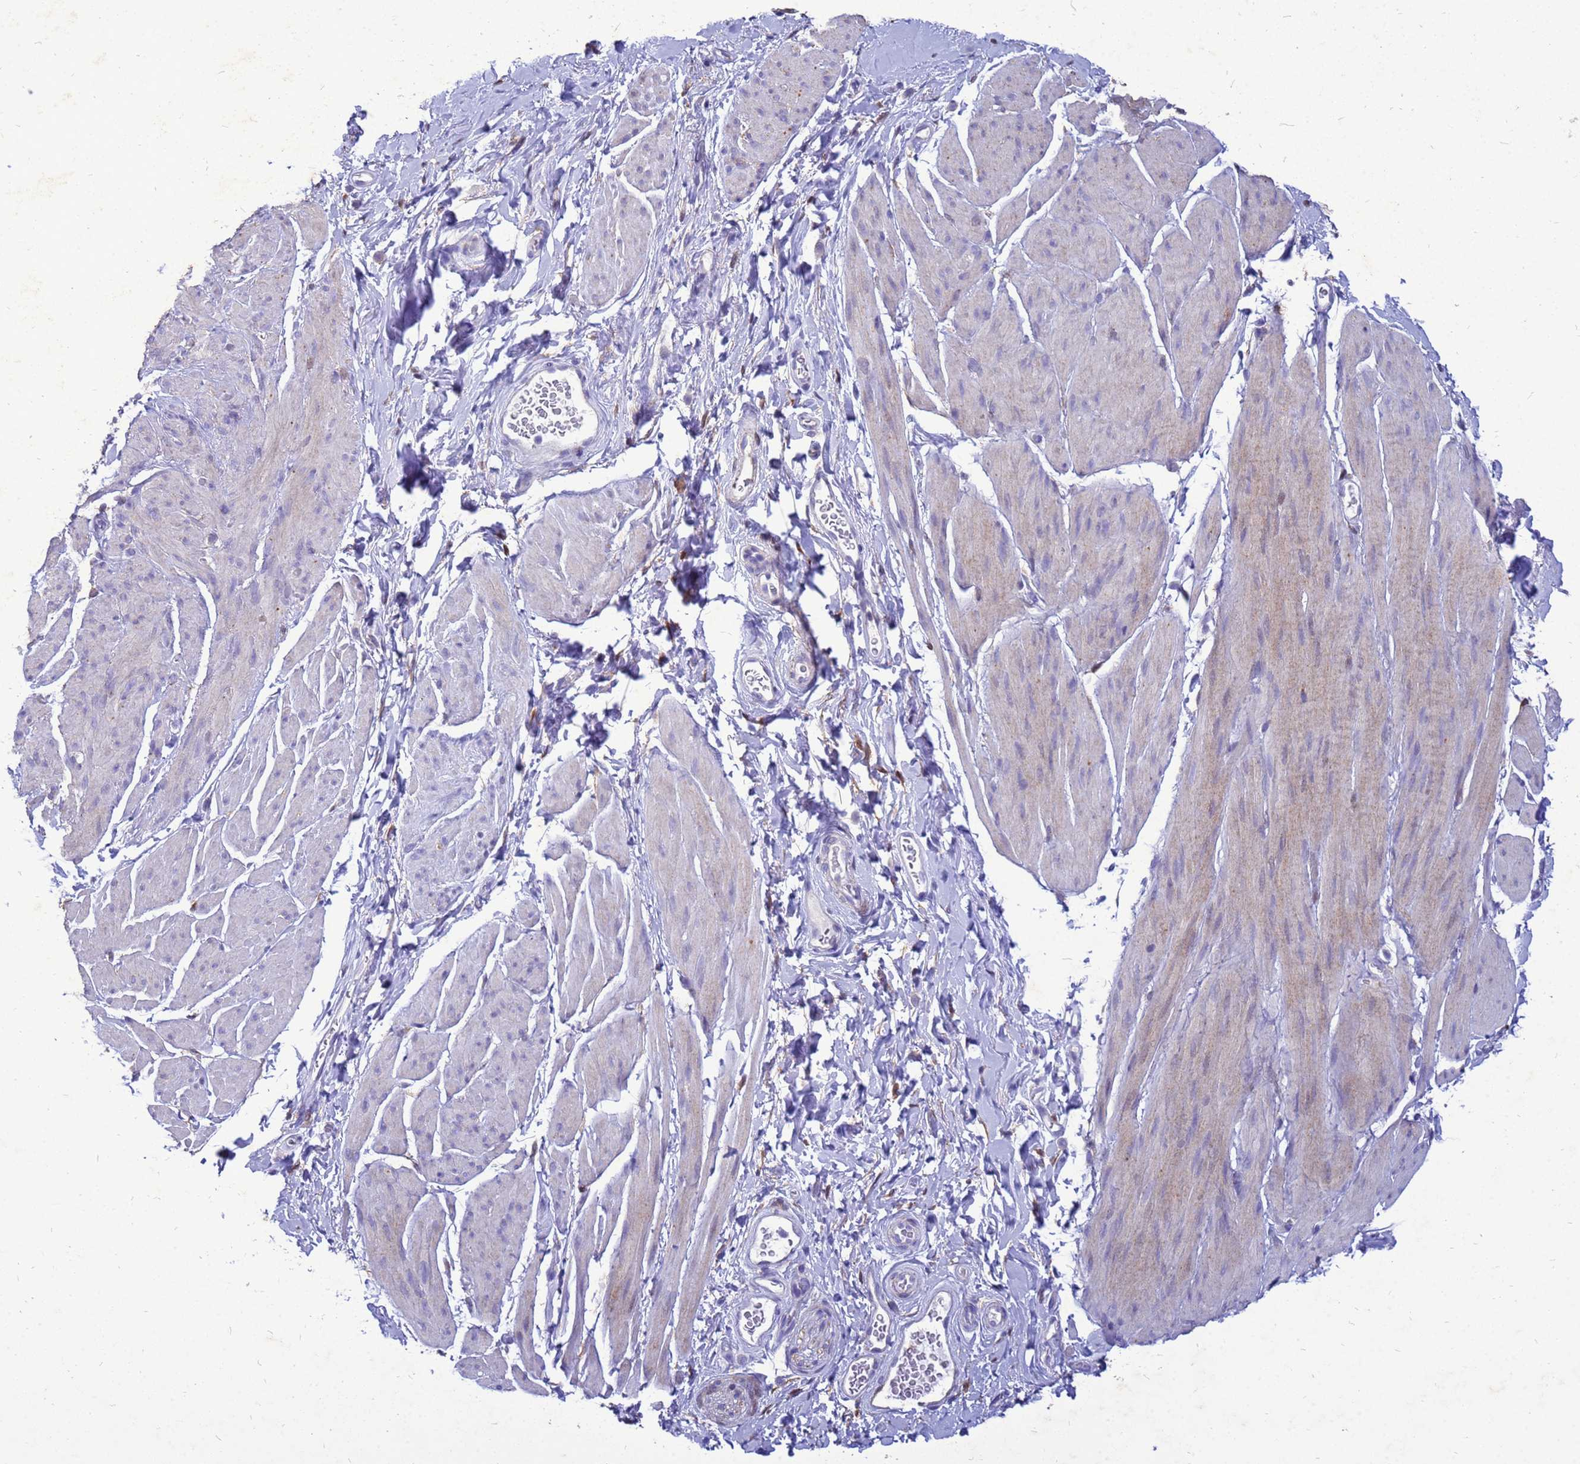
{"staining": {"intensity": "weak", "quantity": "<25%", "location": "cytoplasmic/membranous"}, "tissue": "smooth muscle", "cell_type": "Smooth muscle cells", "image_type": "normal", "snomed": [{"axis": "morphology", "description": "Normal tissue, NOS"}, {"axis": "topography", "description": "Smooth muscle"}, {"axis": "topography", "description": "Peripheral nerve tissue"}], "caption": "An IHC micrograph of unremarkable smooth muscle is shown. There is no staining in smooth muscle cells of smooth muscle.", "gene": "AKR1C1", "patient": {"sex": "male", "age": 69}}